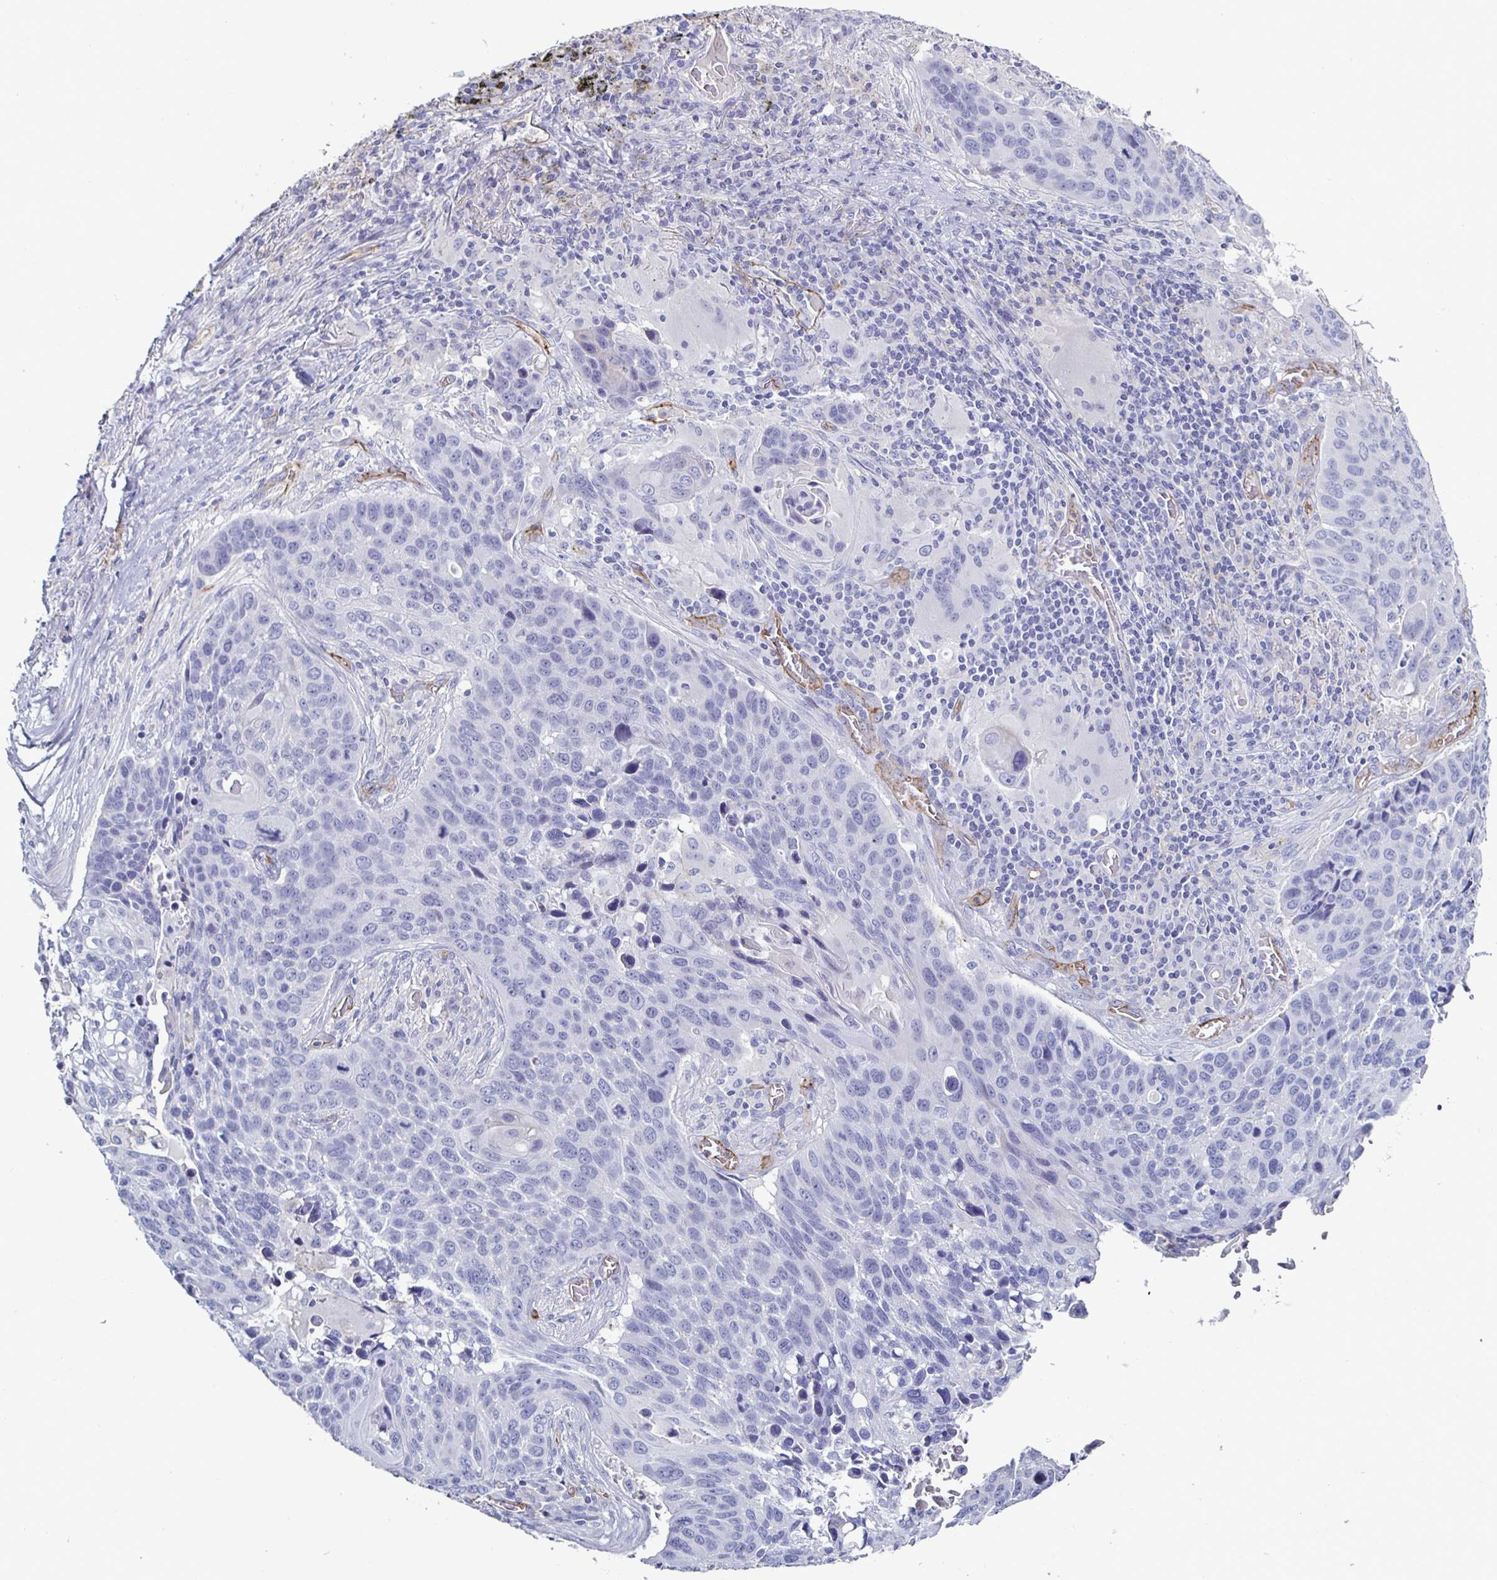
{"staining": {"intensity": "negative", "quantity": "none", "location": "none"}, "tissue": "lung cancer", "cell_type": "Tumor cells", "image_type": "cancer", "snomed": [{"axis": "morphology", "description": "Squamous cell carcinoma, NOS"}, {"axis": "topography", "description": "Lung"}], "caption": "Immunohistochemistry (IHC) of lung cancer (squamous cell carcinoma) shows no expression in tumor cells.", "gene": "ACSBG2", "patient": {"sex": "male", "age": 68}}